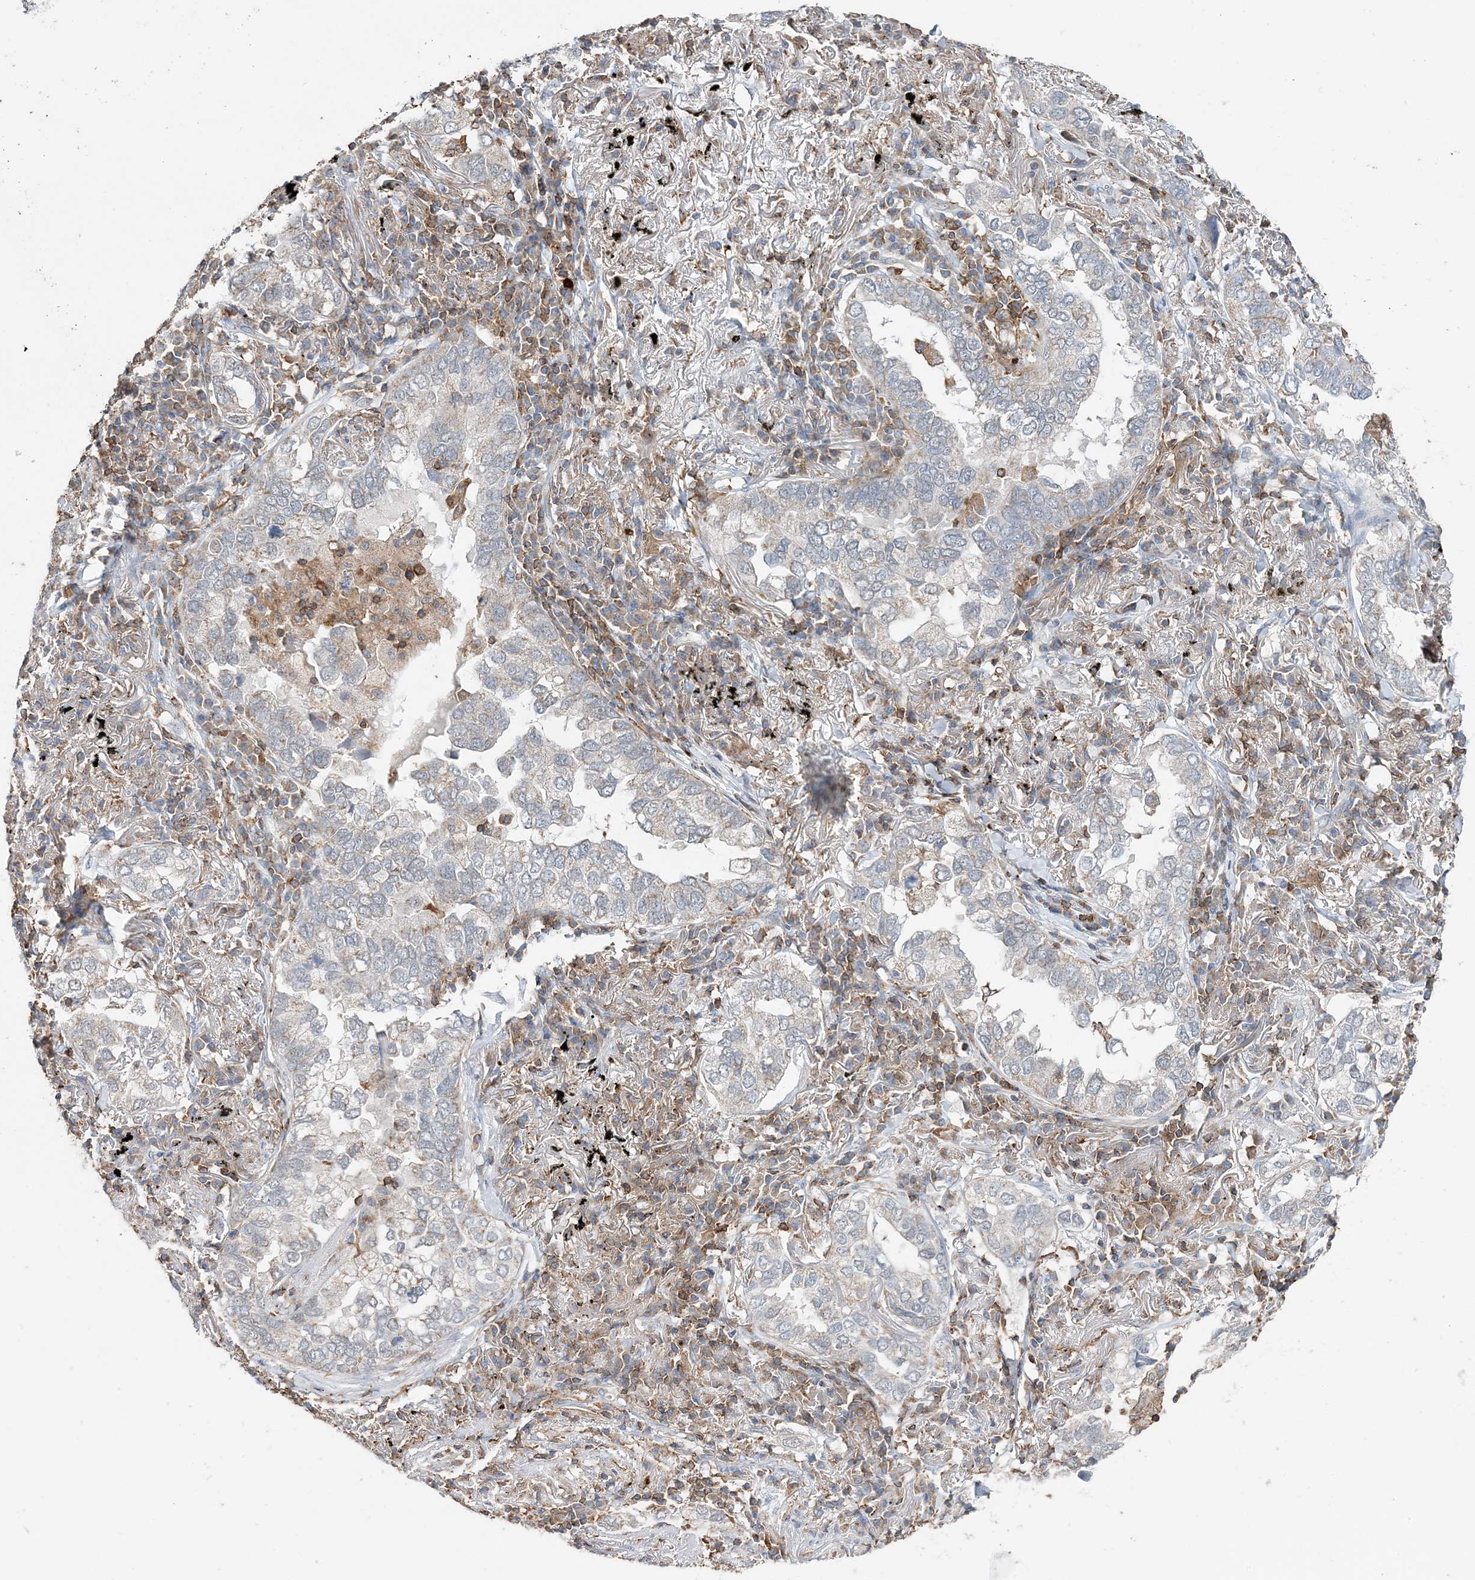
{"staining": {"intensity": "negative", "quantity": "none", "location": "none"}, "tissue": "lung cancer", "cell_type": "Tumor cells", "image_type": "cancer", "snomed": [{"axis": "morphology", "description": "Adenocarcinoma, NOS"}, {"axis": "topography", "description": "Lung"}], "caption": "Immunohistochemistry image of neoplastic tissue: lung cancer (adenocarcinoma) stained with DAB (3,3'-diaminobenzidine) displays no significant protein positivity in tumor cells. Nuclei are stained in blue.", "gene": "TMLHE", "patient": {"sex": "male", "age": 65}}